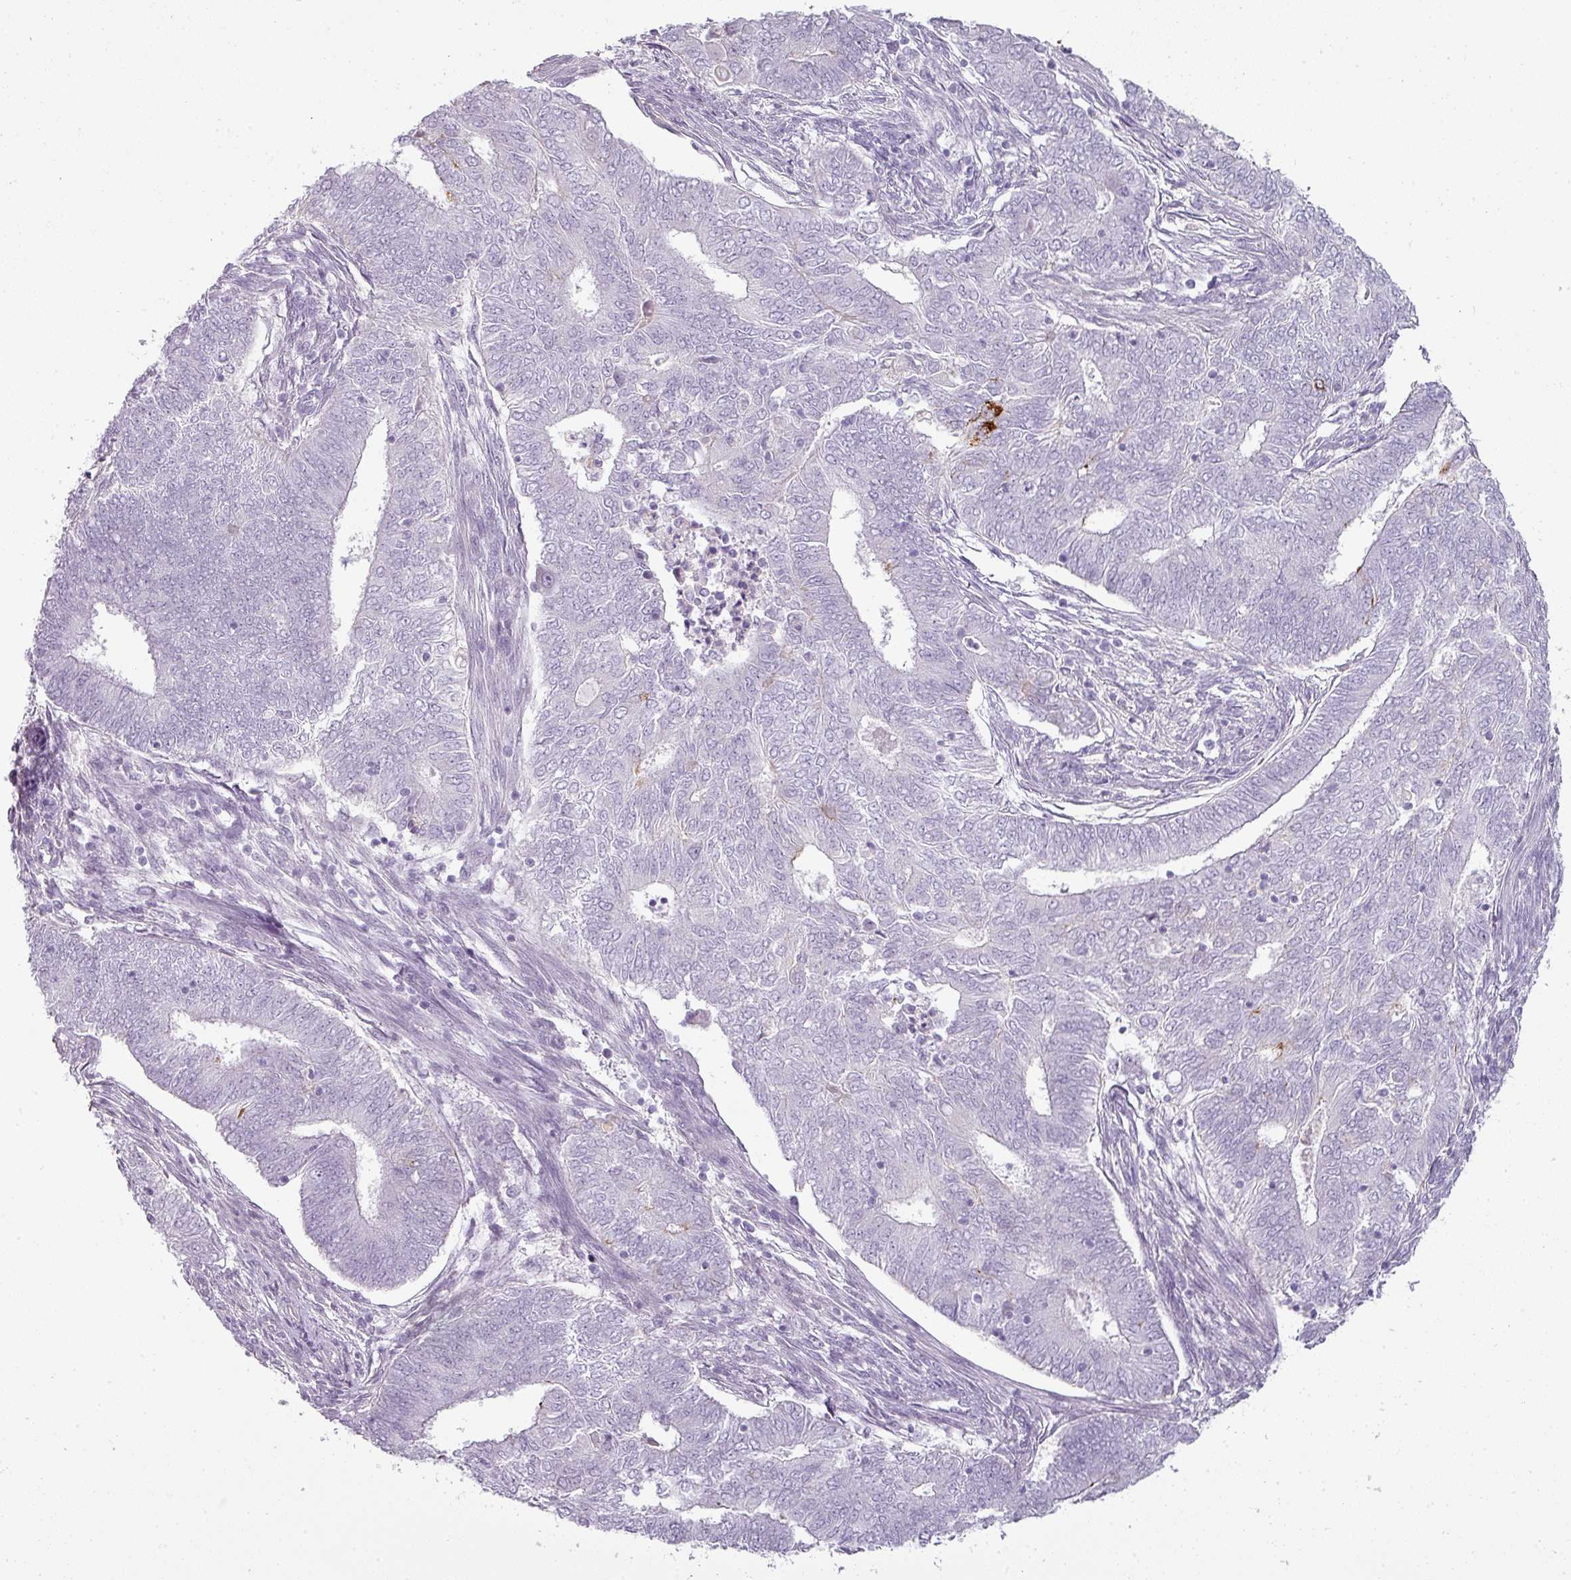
{"staining": {"intensity": "negative", "quantity": "none", "location": "none"}, "tissue": "endometrial cancer", "cell_type": "Tumor cells", "image_type": "cancer", "snomed": [{"axis": "morphology", "description": "Adenocarcinoma, NOS"}, {"axis": "topography", "description": "Endometrium"}], "caption": "Endometrial cancer (adenocarcinoma) was stained to show a protein in brown. There is no significant expression in tumor cells. (Stains: DAB (3,3'-diaminobenzidine) immunohistochemistry (IHC) with hematoxylin counter stain, Microscopy: brightfield microscopy at high magnification).", "gene": "ASB1", "patient": {"sex": "female", "age": 62}}